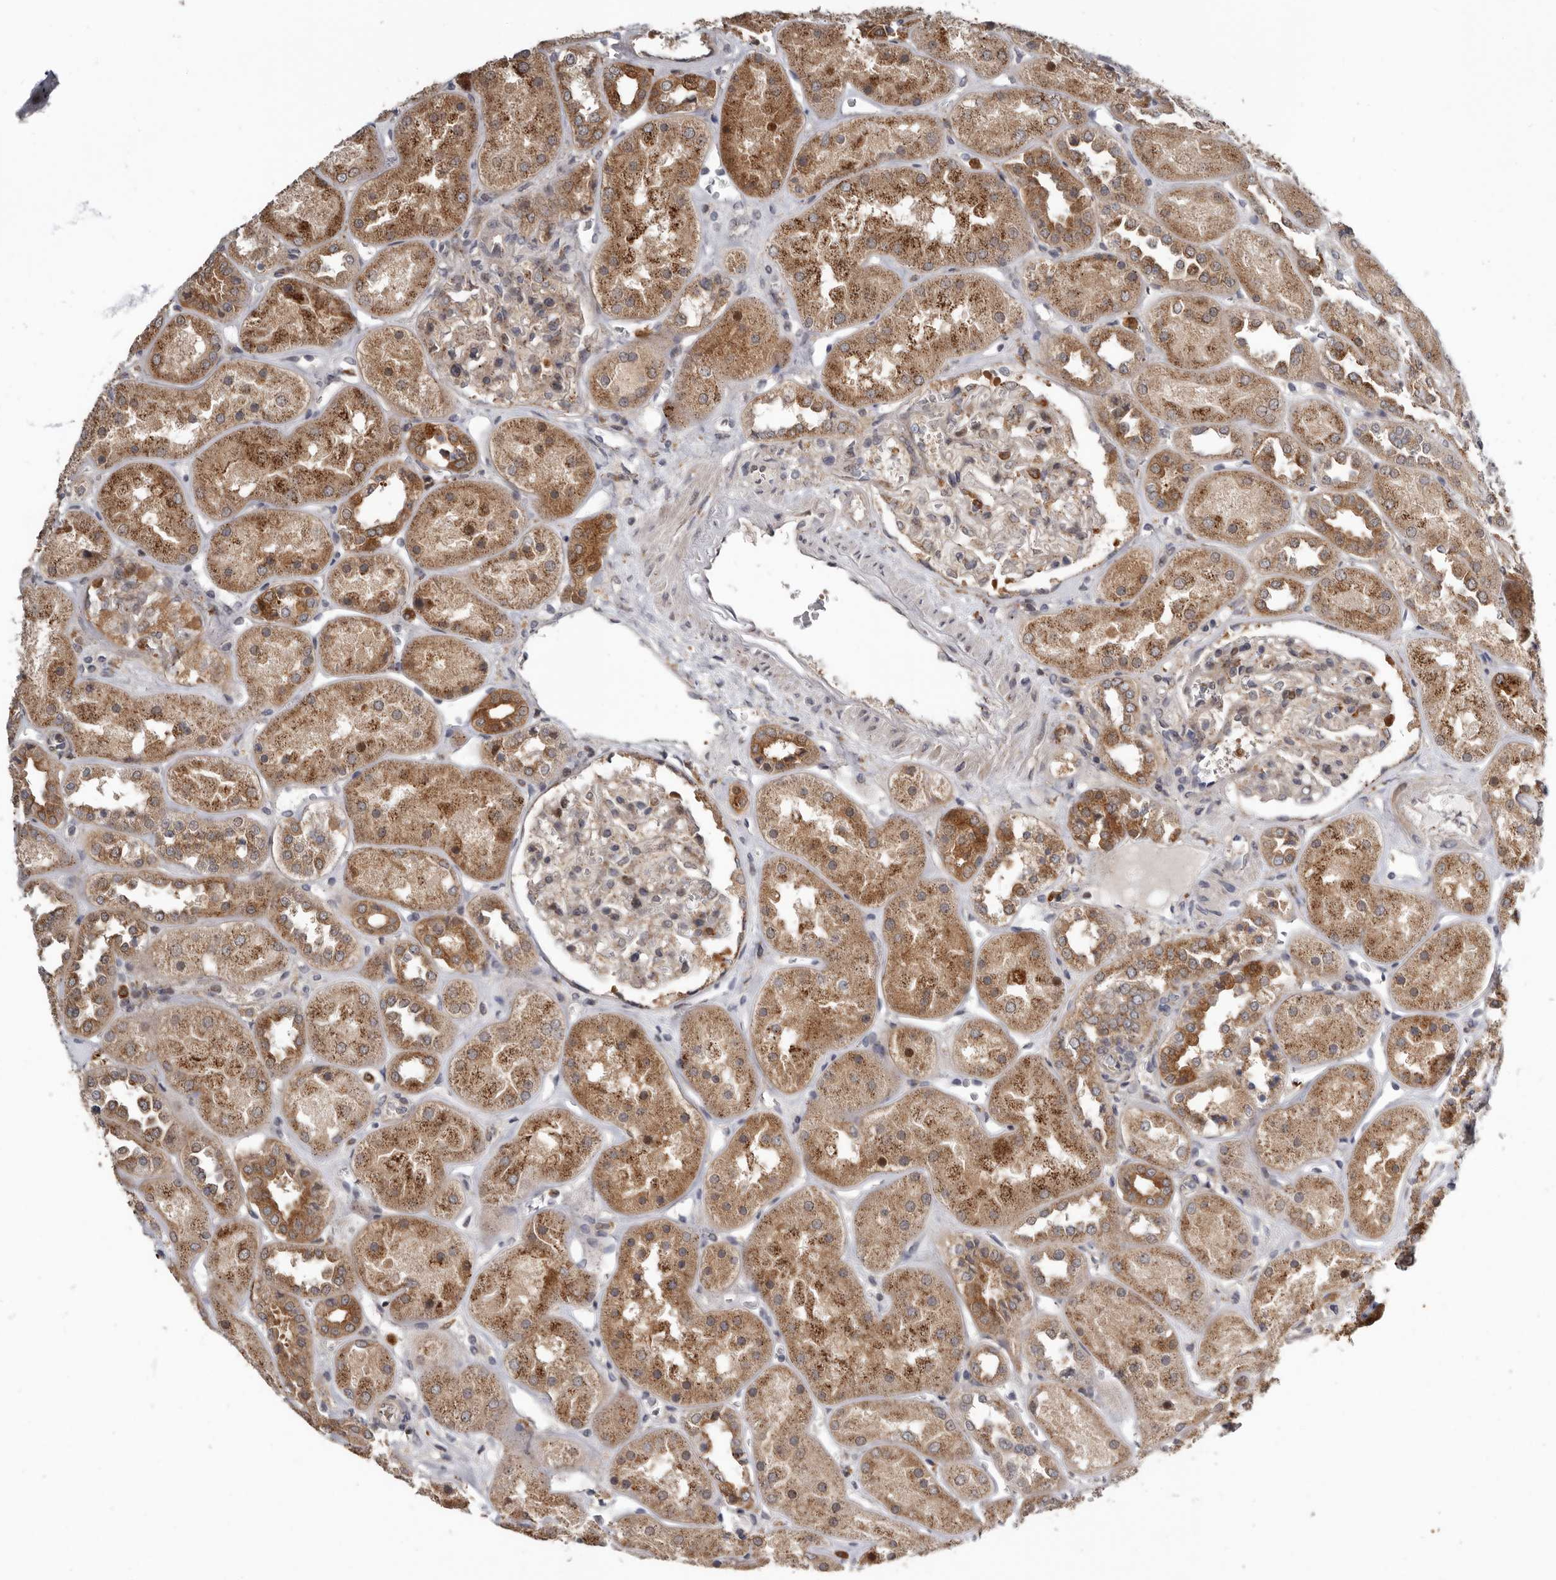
{"staining": {"intensity": "moderate", "quantity": ">75%", "location": "cytoplasmic/membranous"}, "tissue": "kidney", "cell_type": "Cells in glomeruli", "image_type": "normal", "snomed": [{"axis": "morphology", "description": "Normal tissue, NOS"}, {"axis": "topography", "description": "Kidney"}], "caption": "The micrograph exhibits staining of unremarkable kidney, revealing moderate cytoplasmic/membranous protein expression (brown color) within cells in glomeruli.", "gene": "FGFR4", "patient": {"sex": "male", "age": 70}}